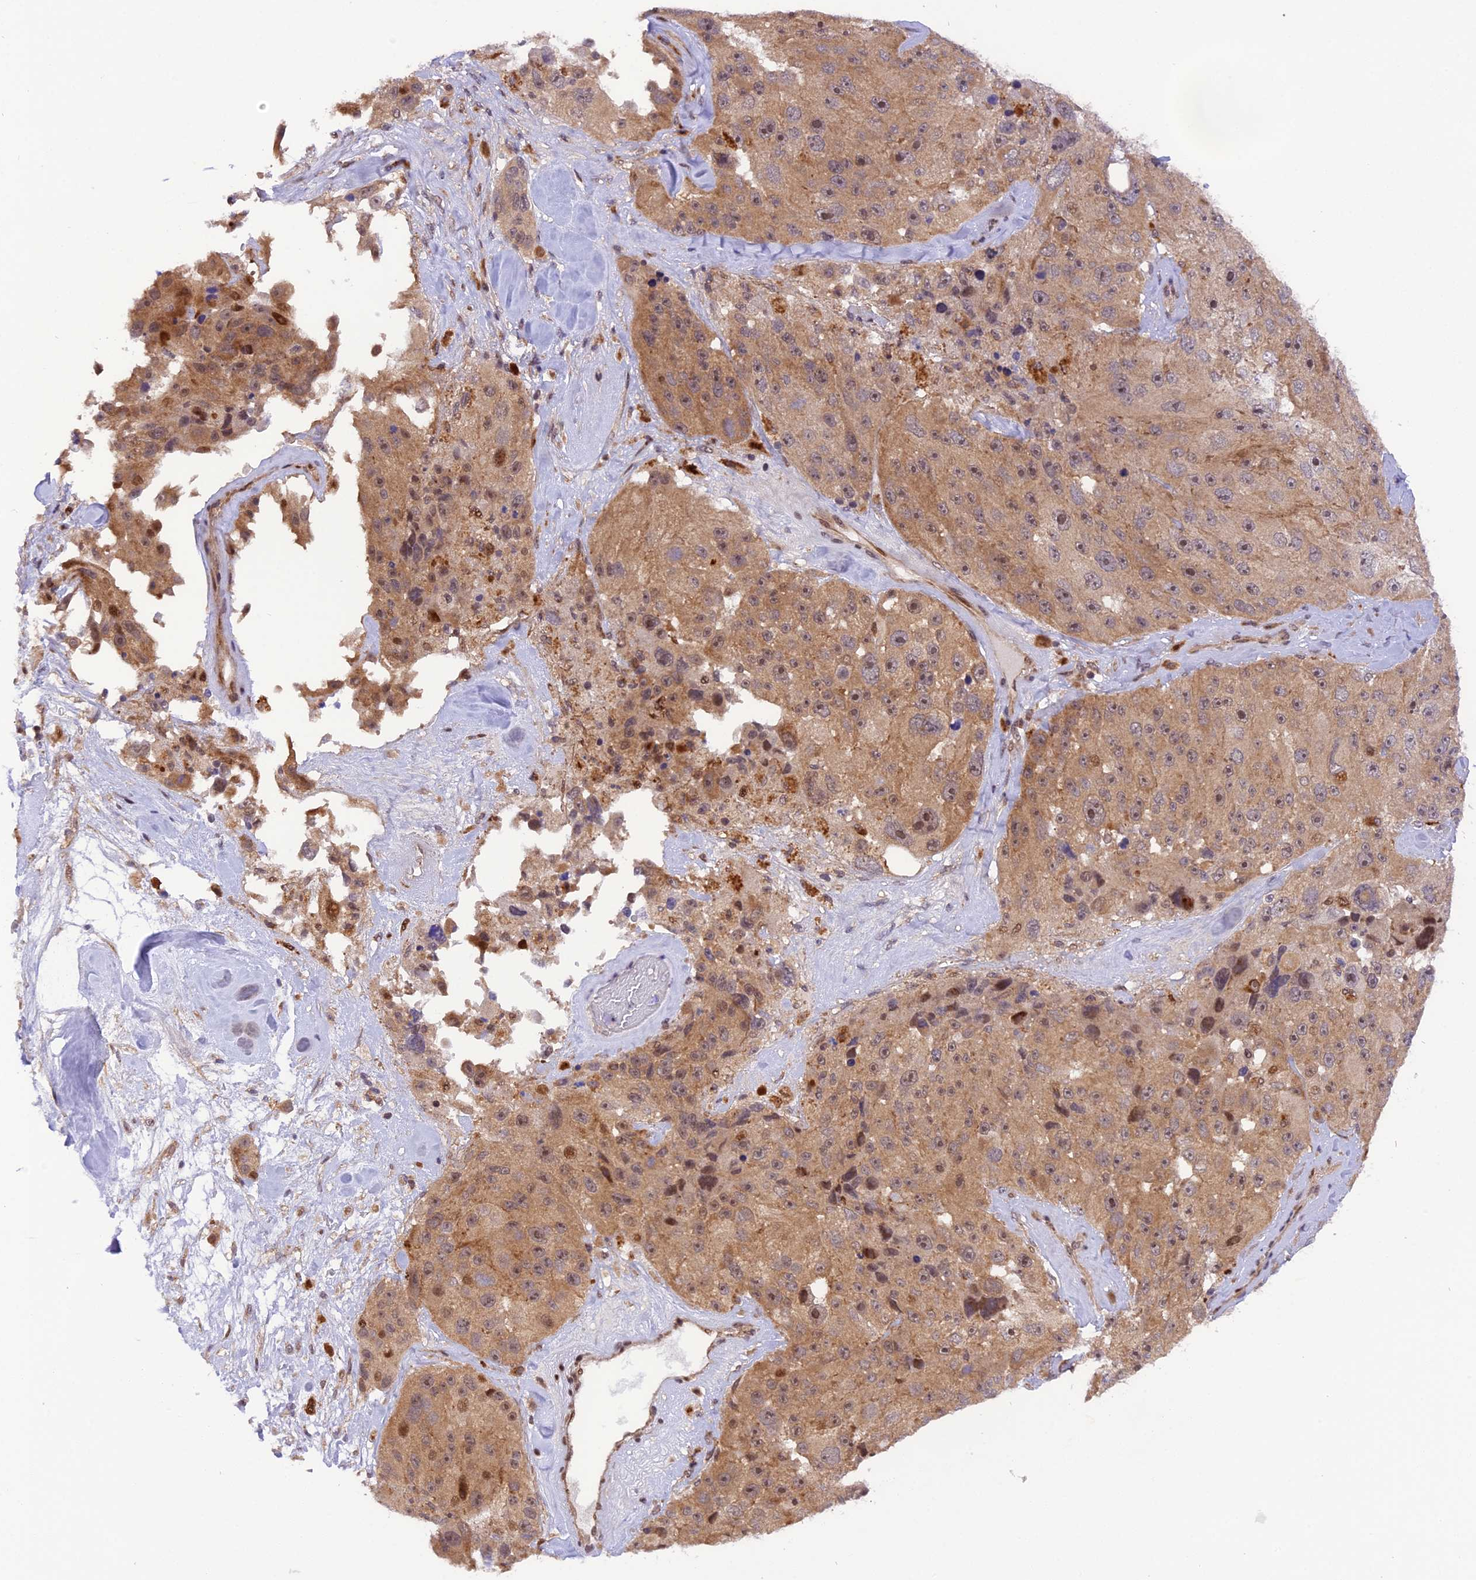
{"staining": {"intensity": "weak", "quantity": ">75%", "location": "cytoplasmic/membranous,nuclear"}, "tissue": "melanoma", "cell_type": "Tumor cells", "image_type": "cancer", "snomed": [{"axis": "morphology", "description": "Malignant melanoma, Metastatic site"}, {"axis": "topography", "description": "Lymph node"}], "caption": "Weak cytoplasmic/membranous and nuclear expression for a protein is seen in approximately >75% of tumor cells of malignant melanoma (metastatic site) using immunohistochemistry (IHC).", "gene": "SAMD4A", "patient": {"sex": "male", "age": 62}}